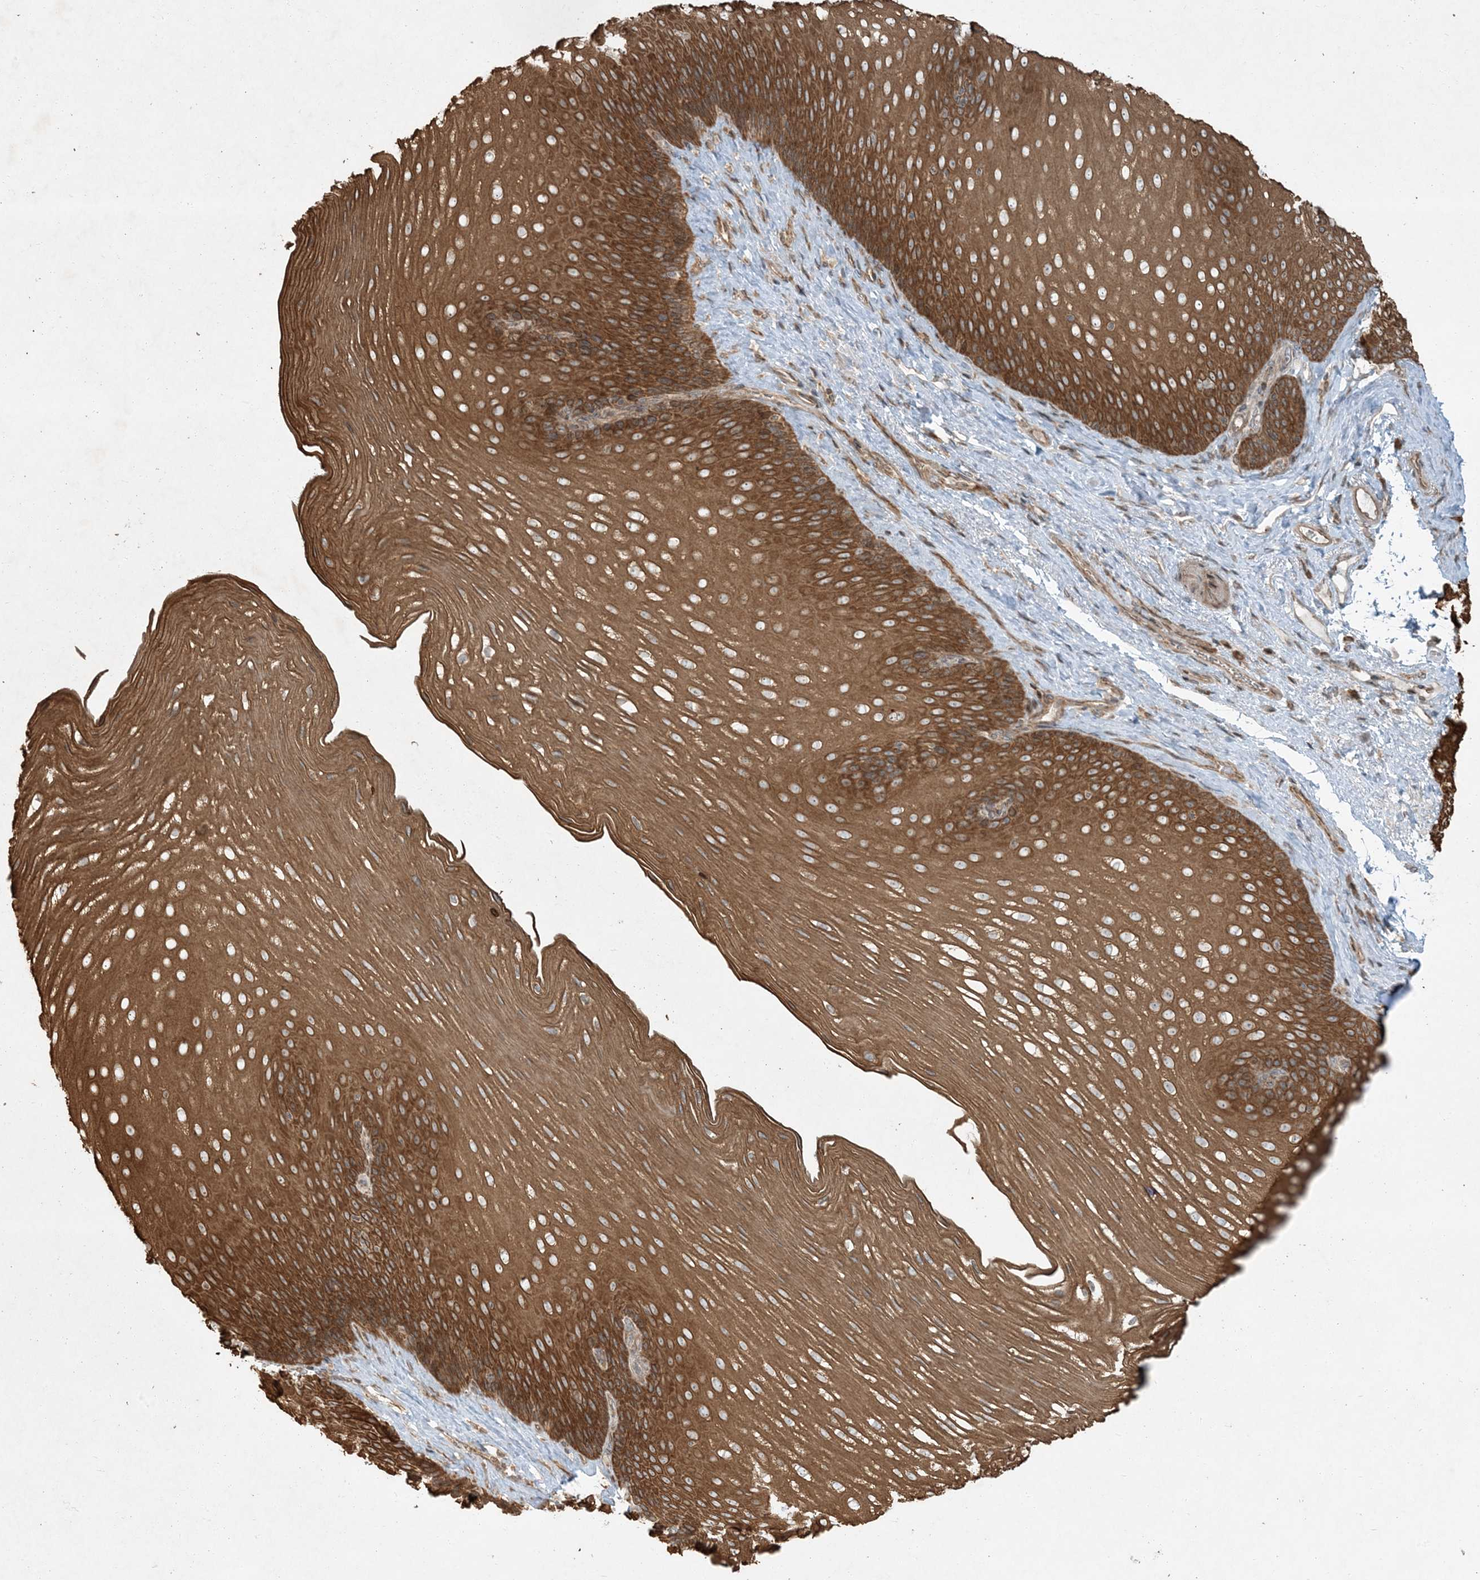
{"staining": {"intensity": "moderate", "quantity": ">75%", "location": "cytoplasmic/membranous"}, "tissue": "esophagus", "cell_type": "Squamous epithelial cells", "image_type": "normal", "snomed": [{"axis": "morphology", "description": "Normal tissue, NOS"}, {"axis": "topography", "description": "Esophagus"}], "caption": "Esophagus stained with immunohistochemistry (IHC) demonstrates moderate cytoplasmic/membranous expression in approximately >75% of squamous epithelial cells.", "gene": "COMMD8", "patient": {"sex": "female", "age": 66}}